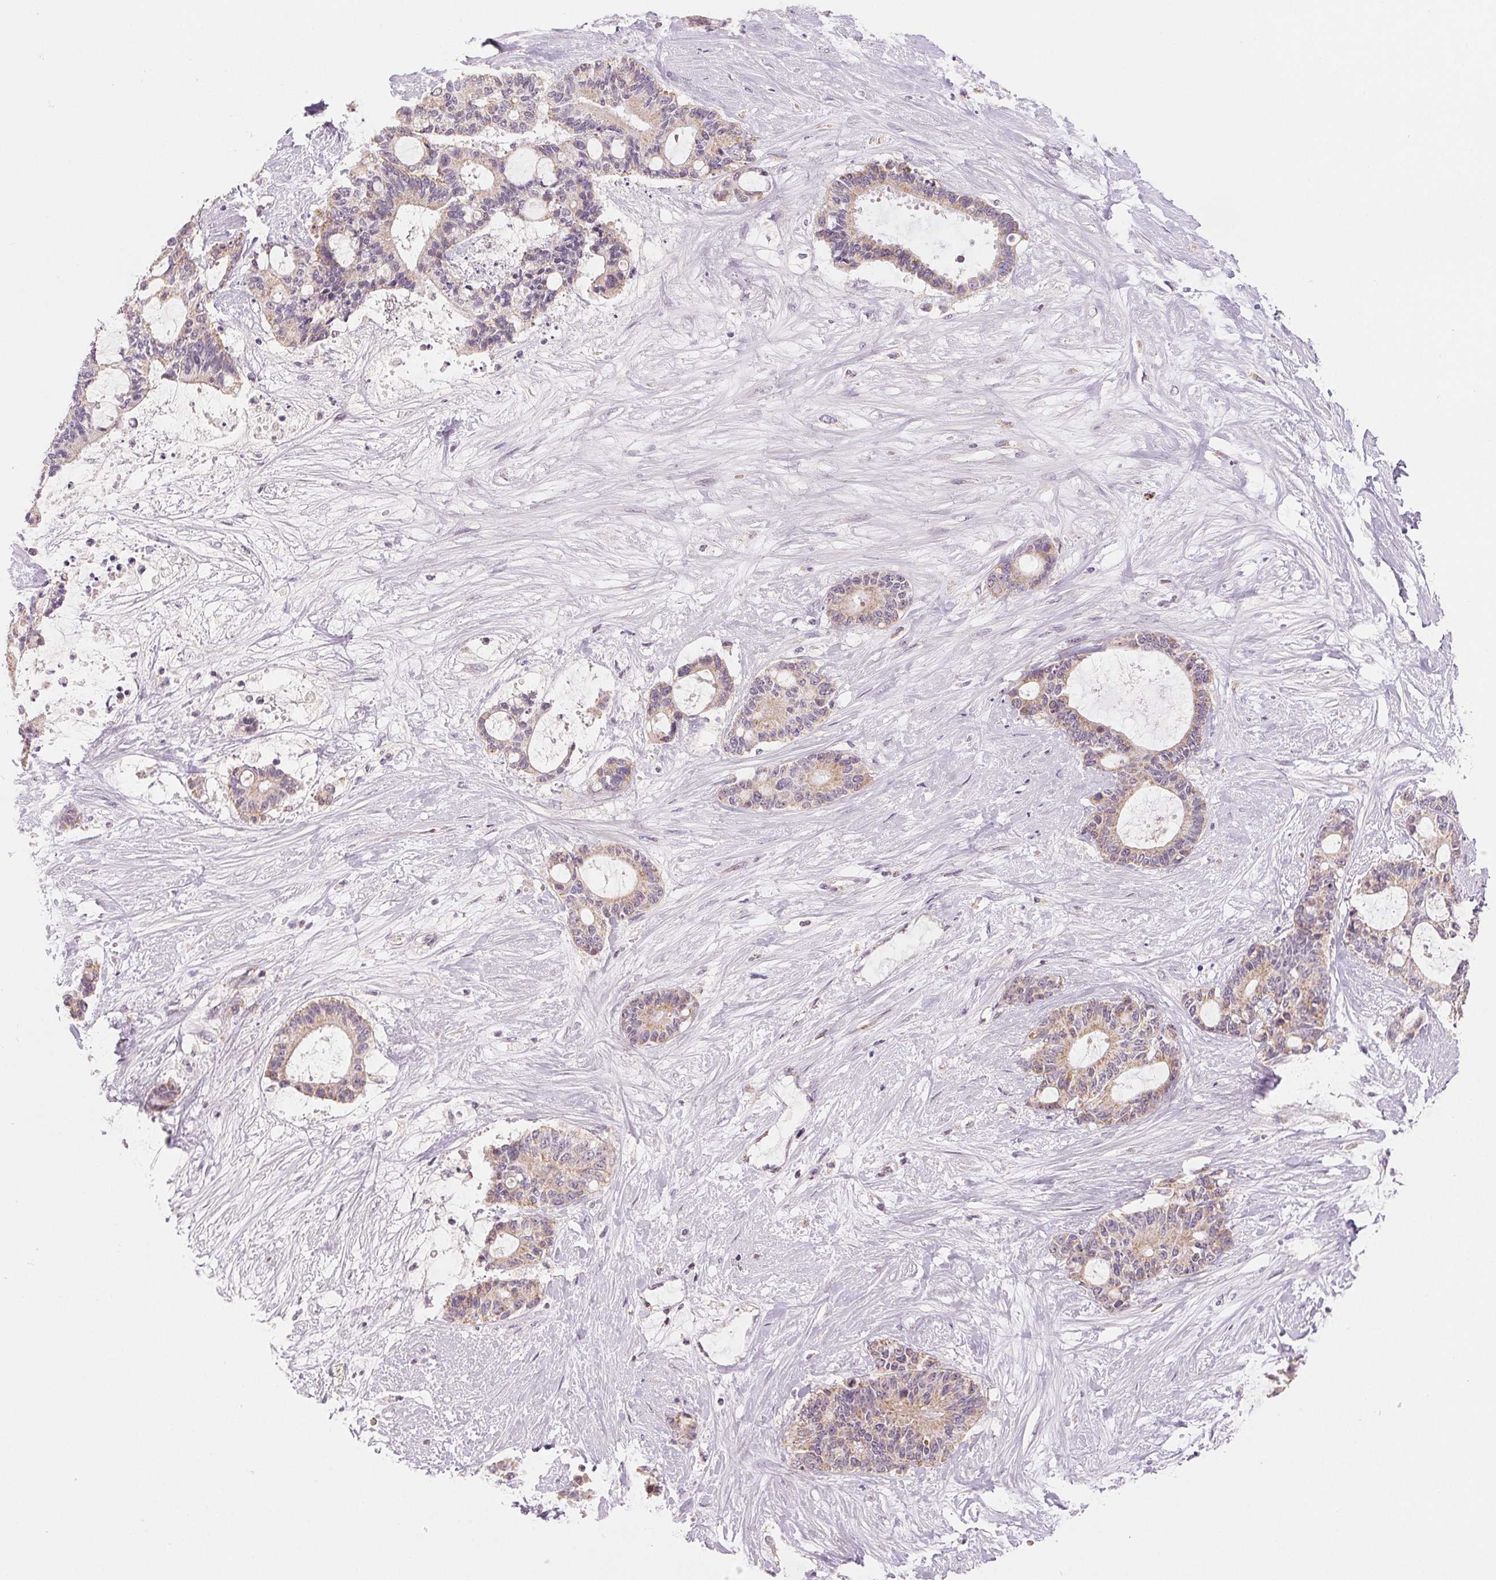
{"staining": {"intensity": "weak", "quantity": "<25%", "location": "cytoplasmic/membranous"}, "tissue": "liver cancer", "cell_type": "Tumor cells", "image_type": "cancer", "snomed": [{"axis": "morphology", "description": "Normal tissue, NOS"}, {"axis": "morphology", "description": "Cholangiocarcinoma"}, {"axis": "topography", "description": "Liver"}, {"axis": "topography", "description": "Peripheral nerve tissue"}], "caption": "IHC of liver cancer exhibits no expression in tumor cells. The staining is performed using DAB brown chromogen with nuclei counter-stained in using hematoxylin.", "gene": "HINT2", "patient": {"sex": "female", "age": 73}}